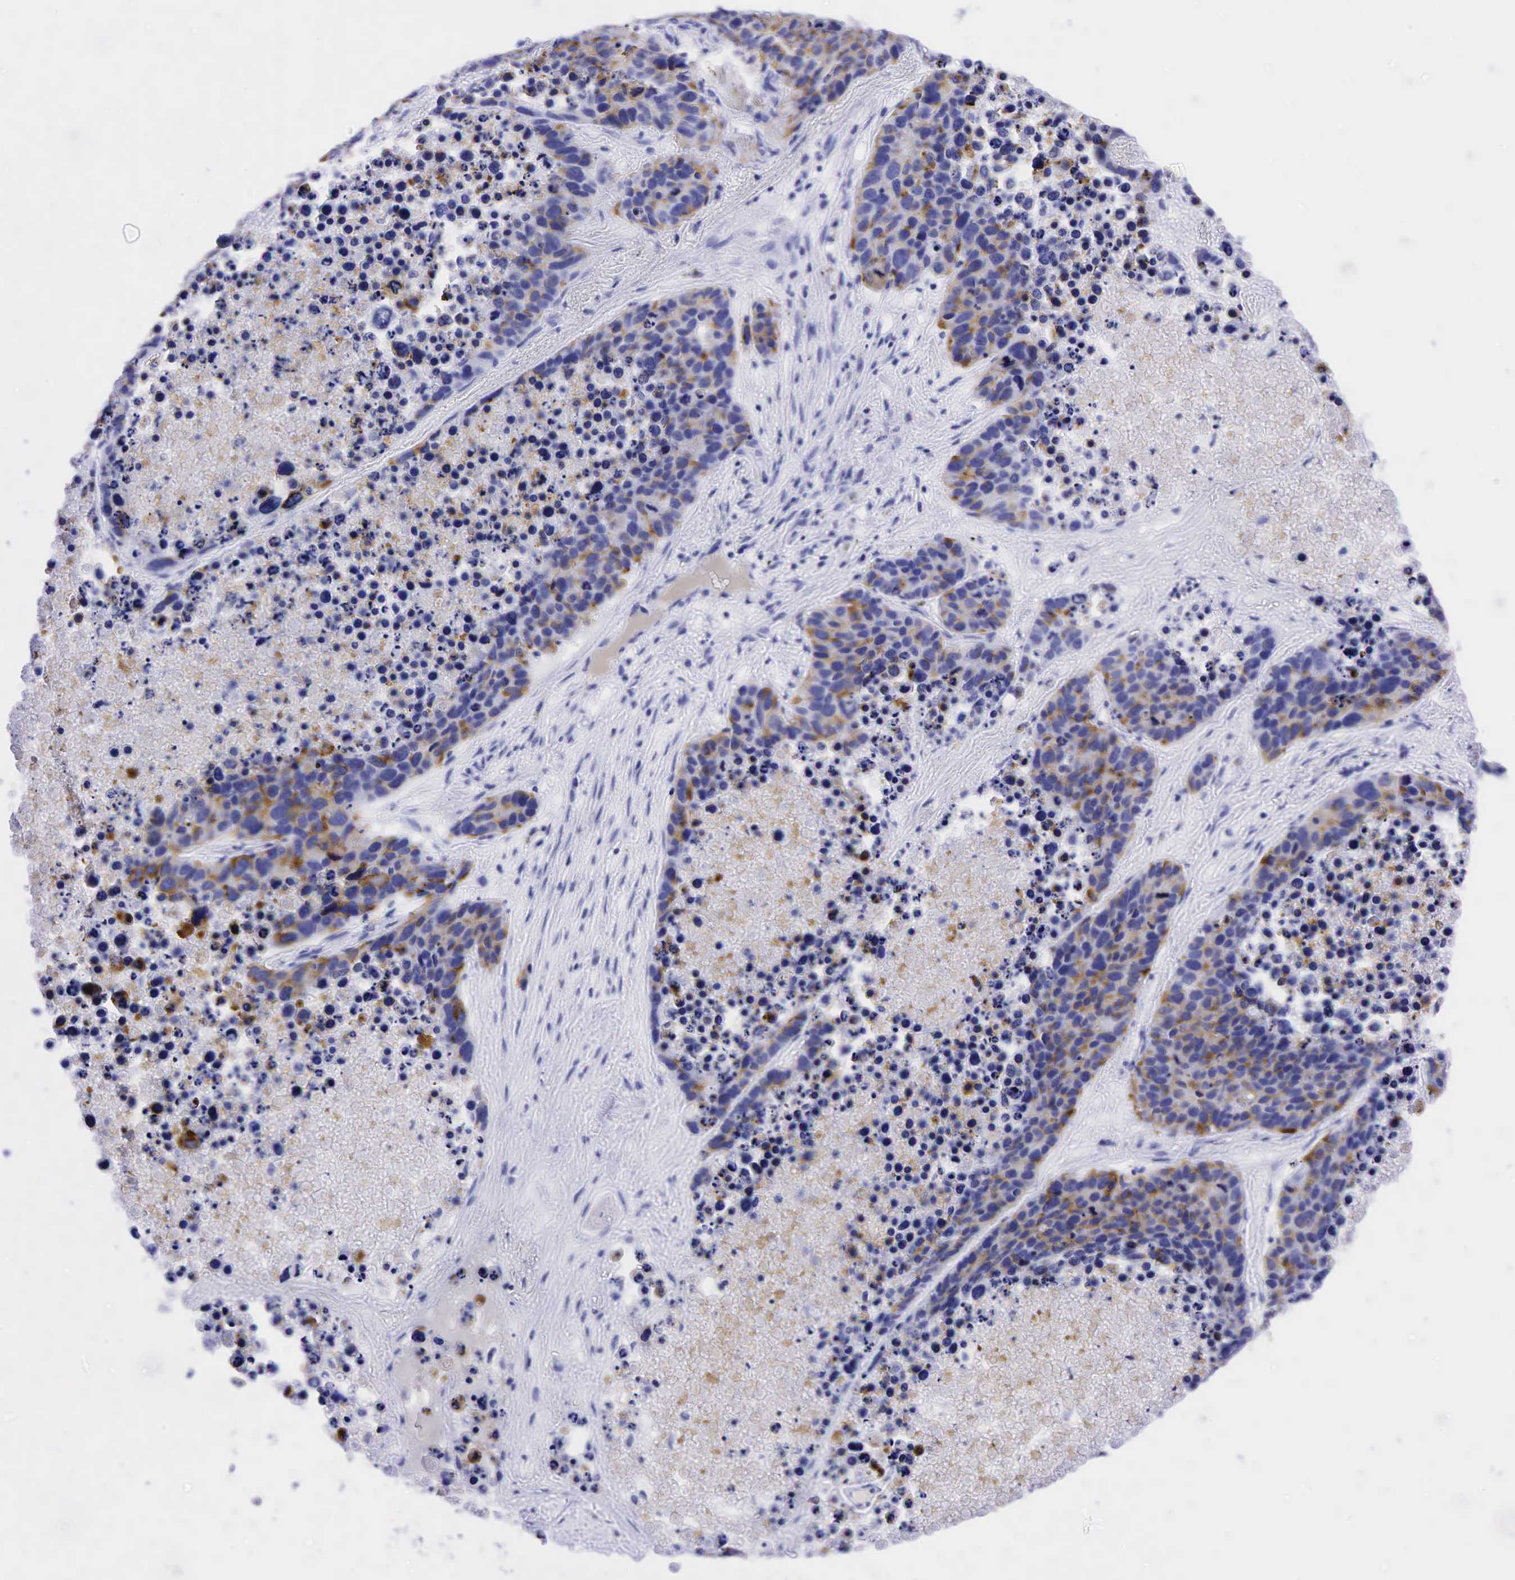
{"staining": {"intensity": "strong", "quantity": ">75%", "location": "cytoplasmic/membranous"}, "tissue": "lung cancer", "cell_type": "Tumor cells", "image_type": "cancer", "snomed": [{"axis": "morphology", "description": "Carcinoid, malignant, NOS"}, {"axis": "topography", "description": "Lung"}], "caption": "This is a photomicrograph of IHC staining of lung malignant carcinoid, which shows strong staining in the cytoplasmic/membranous of tumor cells.", "gene": "CHGA", "patient": {"sex": "male", "age": 60}}